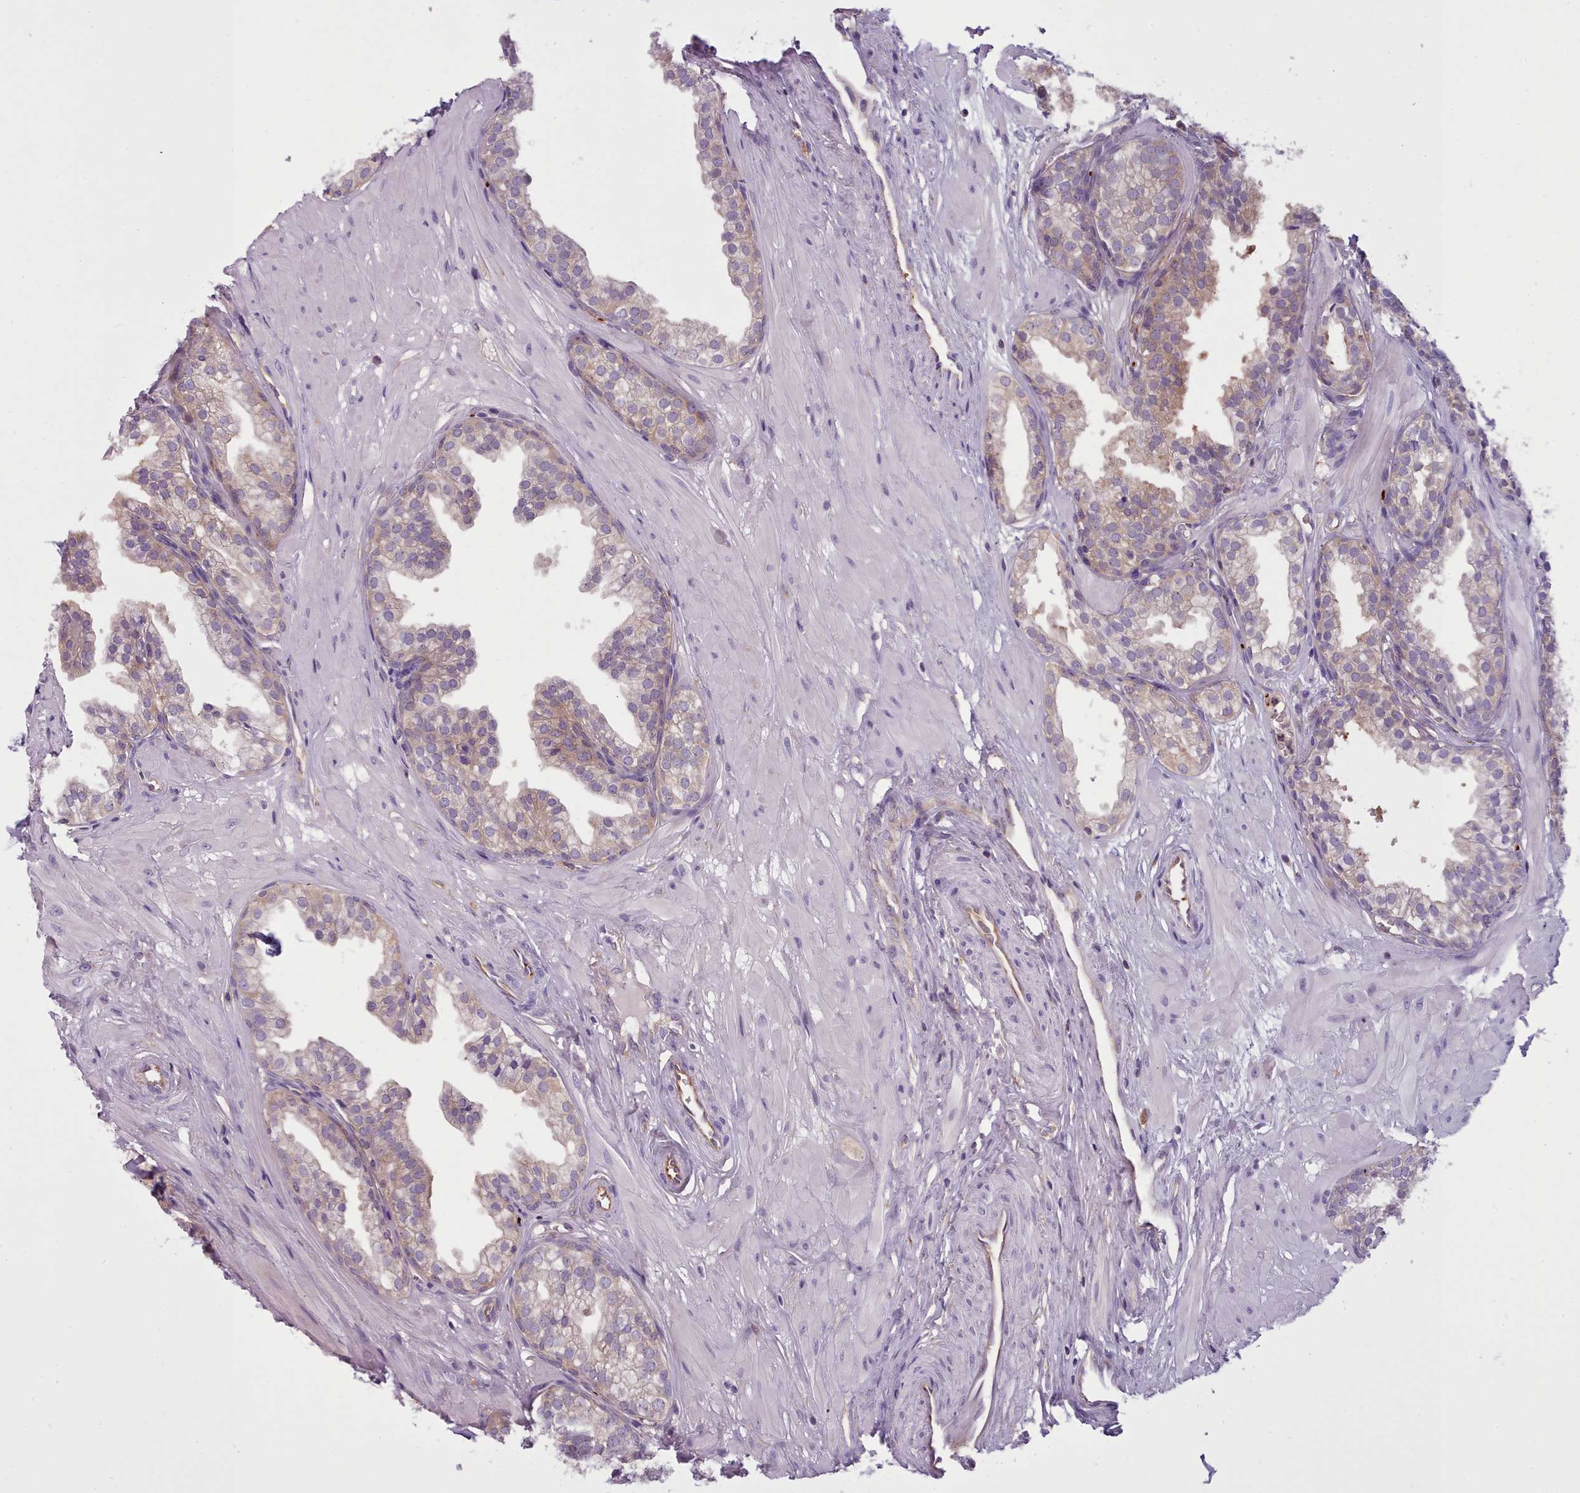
{"staining": {"intensity": "weak", "quantity": "25%-75%", "location": "cytoplasmic/membranous"}, "tissue": "prostate", "cell_type": "Glandular cells", "image_type": "normal", "snomed": [{"axis": "morphology", "description": "Normal tissue, NOS"}, {"axis": "topography", "description": "Prostate"}, {"axis": "topography", "description": "Peripheral nerve tissue"}], "caption": "The photomicrograph displays staining of normal prostate, revealing weak cytoplasmic/membranous protein positivity (brown color) within glandular cells.", "gene": "NDST2", "patient": {"sex": "male", "age": 55}}